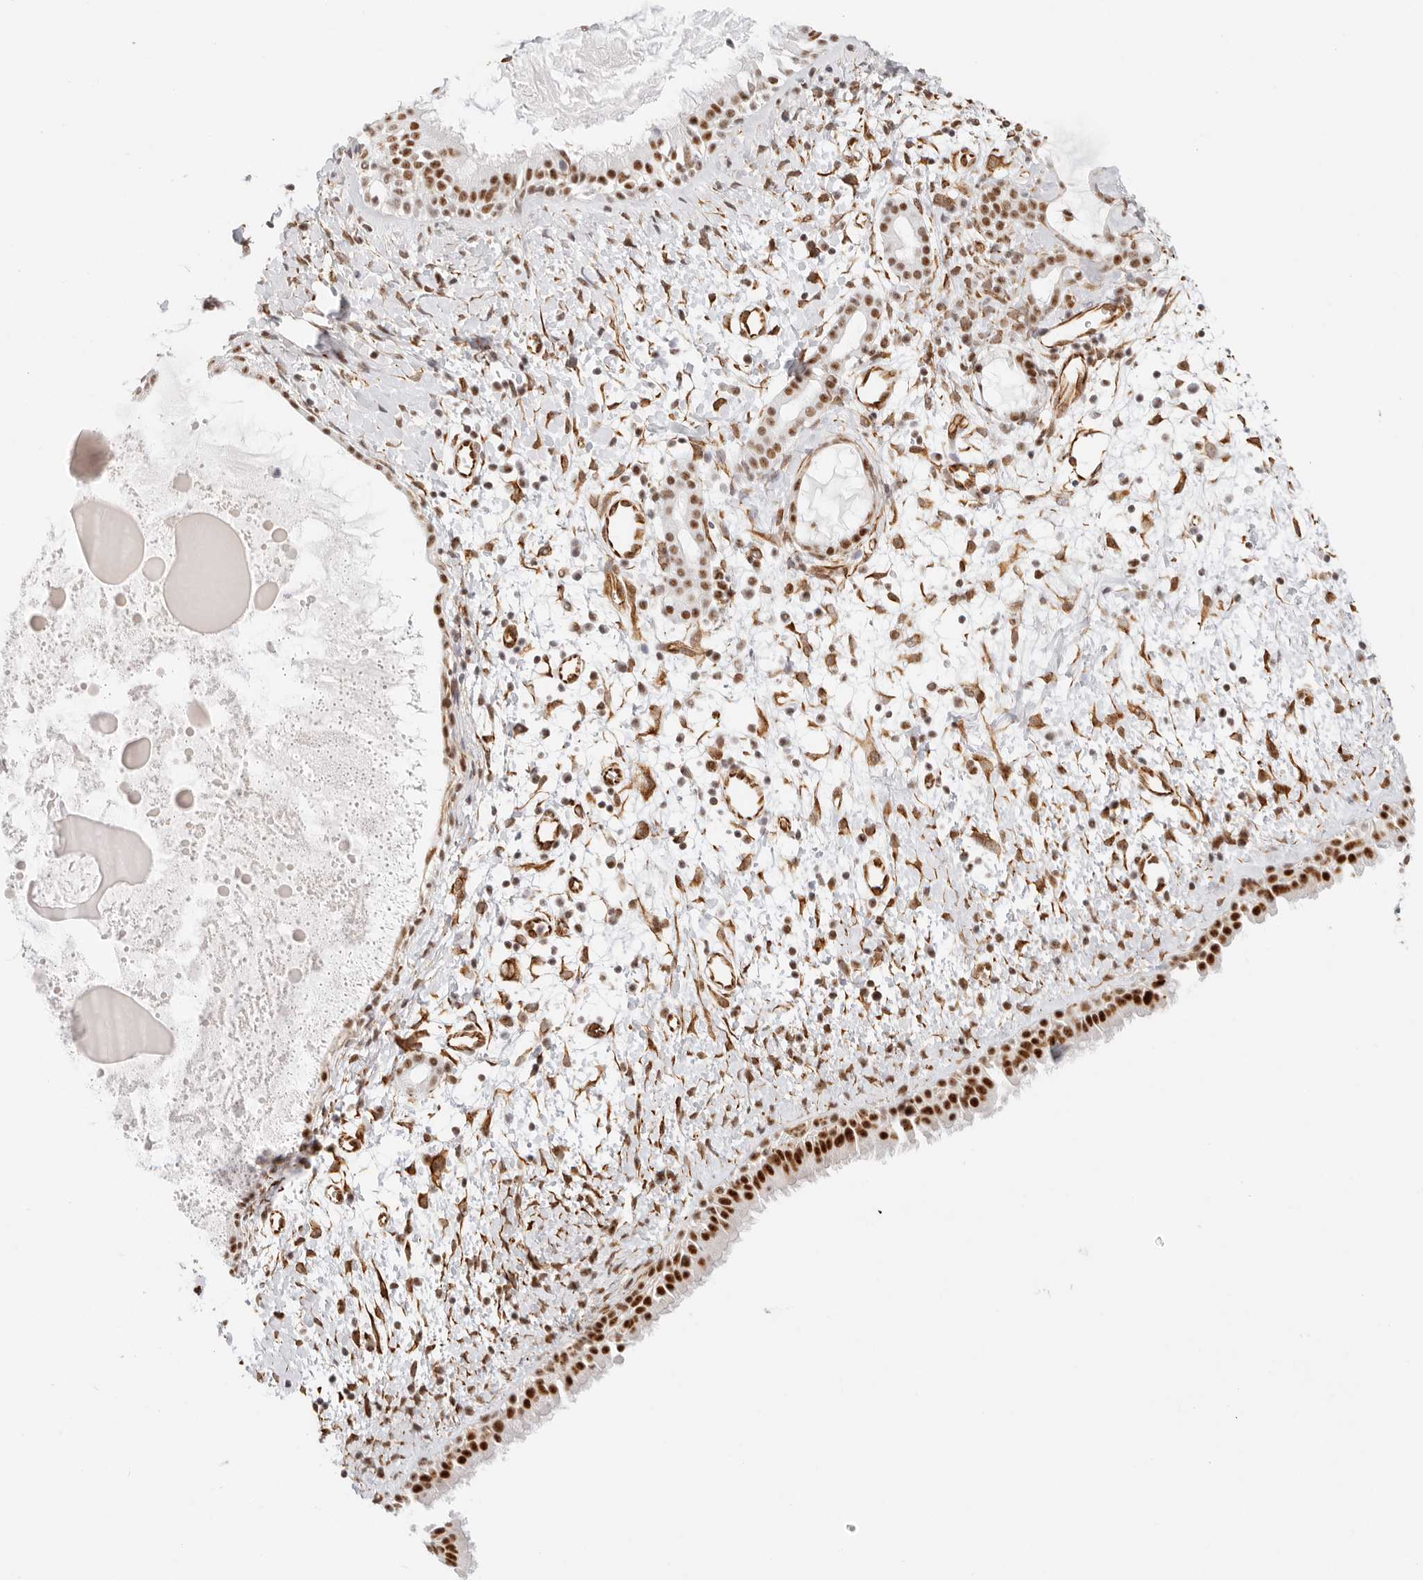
{"staining": {"intensity": "strong", "quantity": ">75%", "location": "nuclear"}, "tissue": "nasopharynx", "cell_type": "Respiratory epithelial cells", "image_type": "normal", "snomed": [{"axis": "morphology", "description": "Normal tissue, NOS"}, {"axis": "topography", "description": "Nasopharynx"}], "caption": "Nasopharynx stained for a protein displays strong nuclear positivity in respiratory epithelial cells. The protein is stained brown, and the nuclei are stained in blue (DAB IHC with brightfield microscopy, high magnification).", "gene": "ZC3H11A", "patient": {"sex": "male", "age": 22}}